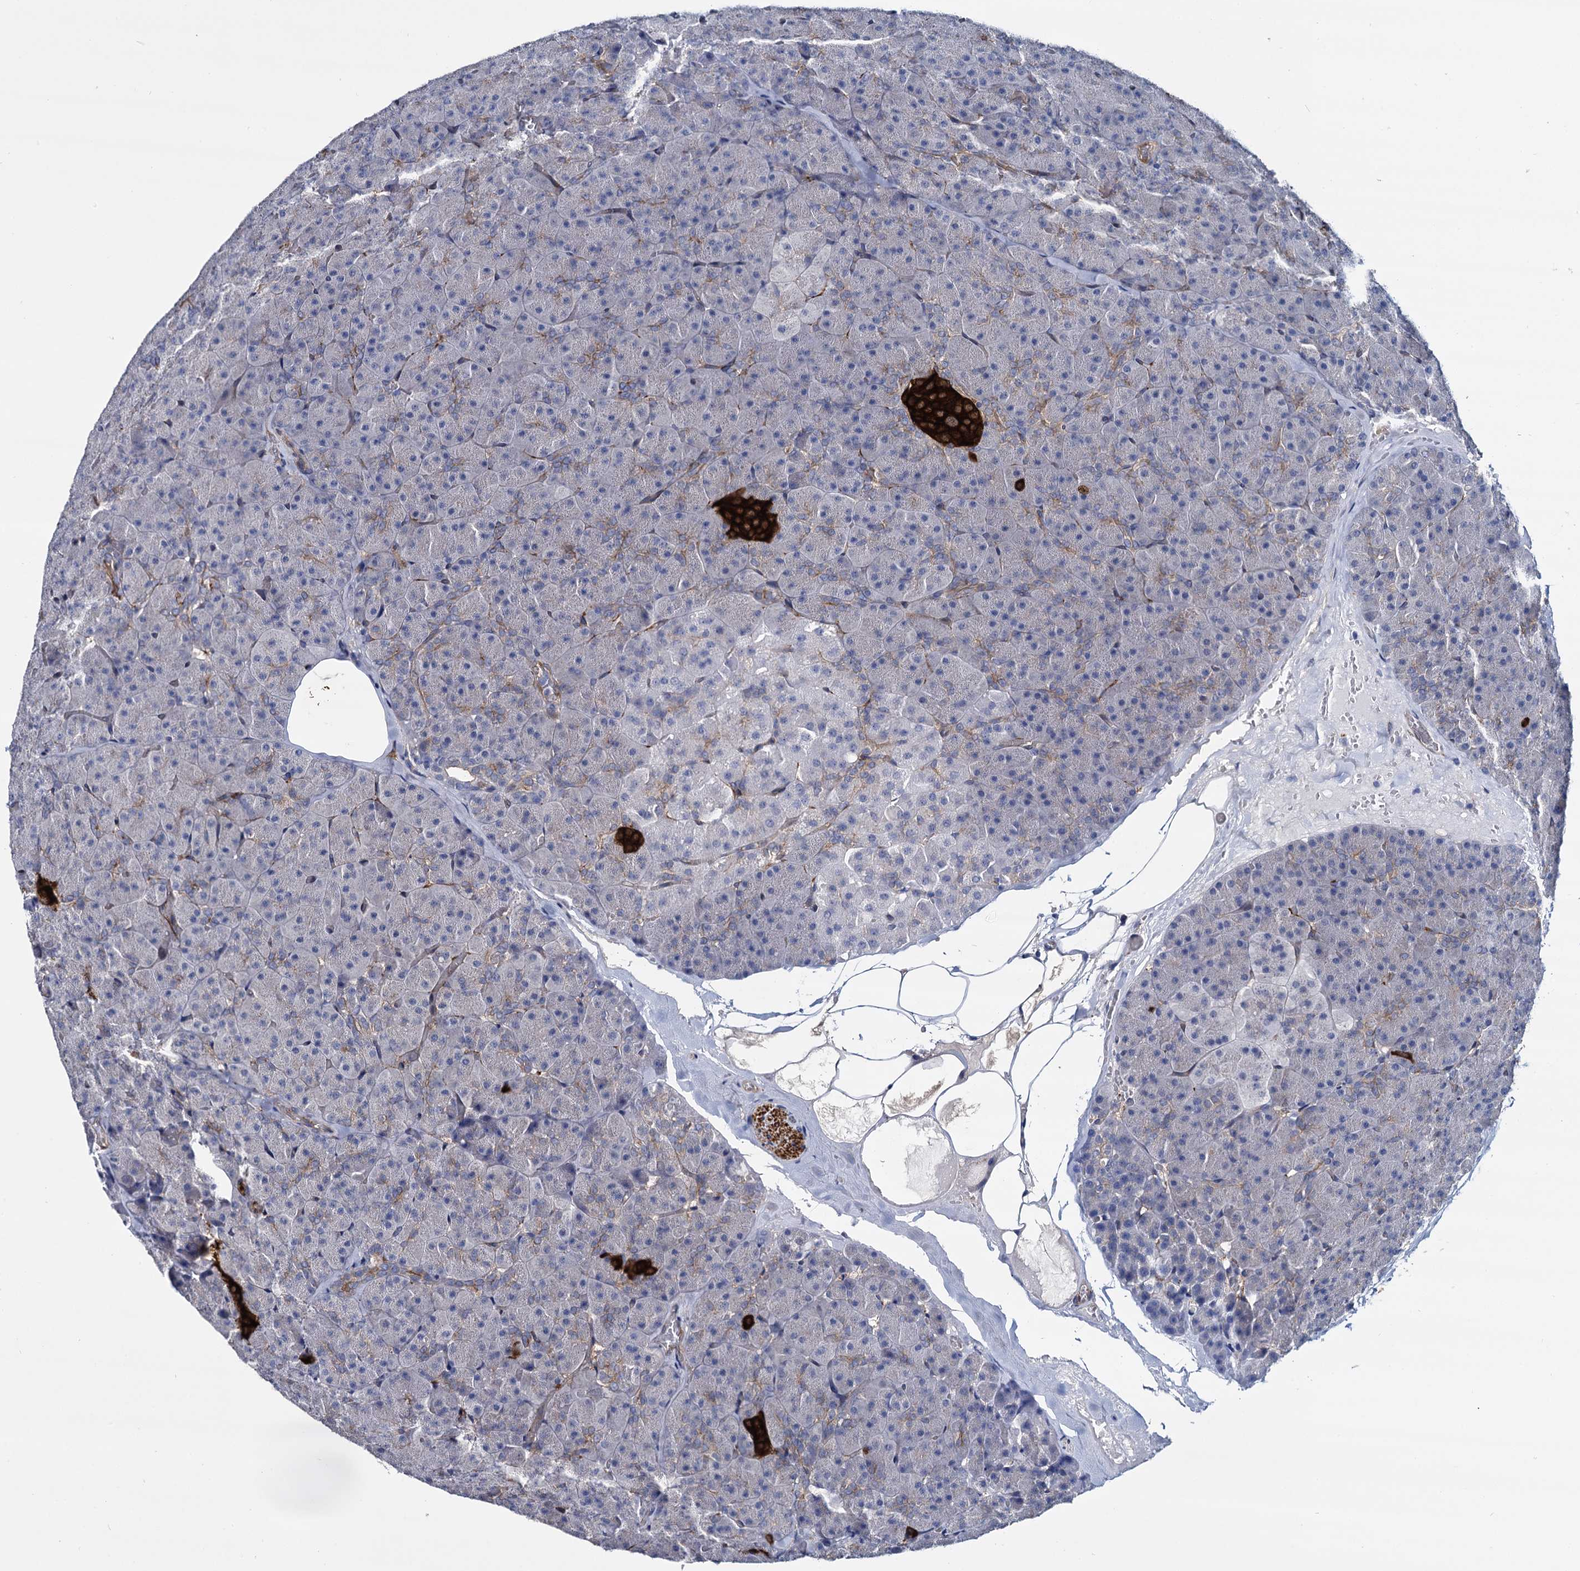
{"staining": {"intensity": "moderate", "quantity": "<25%", "location": "cytoplasmic/membranous"}, "tissue": "pancreas", "cell_type": "Exocrine glandular cells", "image_type": "normal", "snomed": [{"axis": "morphology", "description": "Normal tissue, NOS"}, {"axis": "topography", "description": "Pancreas"}], "caption": "Immunohistochemistry (IHC) image of normal pancreas: human pancreas stained using immunohistochemistry exhibits low levels of moderate protein expression localized specifically in the cytoplasmic/membranous of exocrine glandular cells, appearing as a cytoplasmic/membranous brown color.", "gene": "STXBP1", "patient": {"sex": "male", "age": 36}}